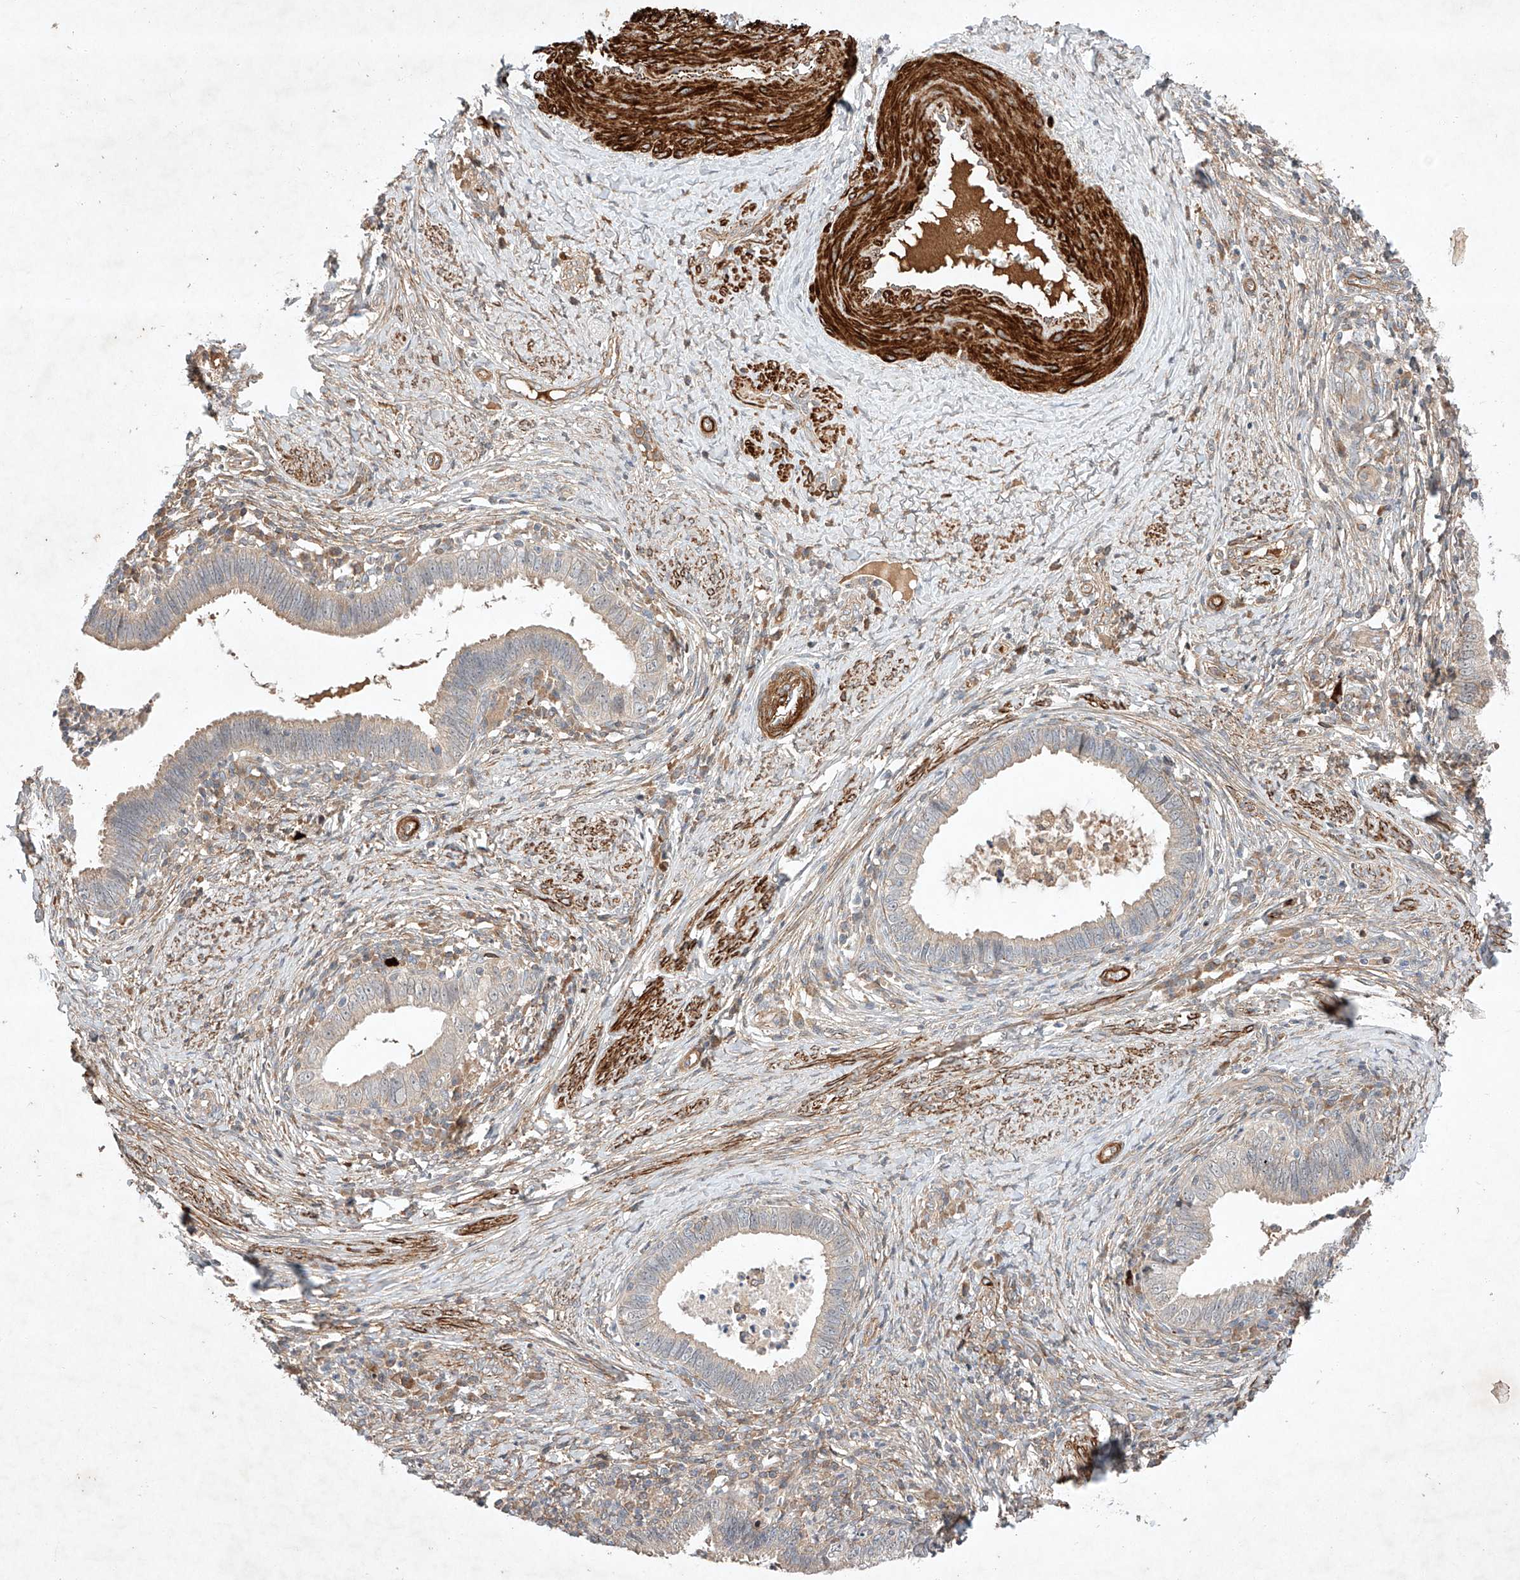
{"staining": {"intensity": "negative", "quantity": "none", "location": "none"}, "tissue": "cervical cancer", "cell_type": "Tumor cells", "image_type": "cancer", "snomed": [{"axis": "morphology", "description": "Adenocarcinoma, NOS"}, {"axis": "topography", "description": "Cervix"}], "caption": "DAB (3,3'-diaminobenzidine) immunohistochemical staining of human cervical adenocarcinoma displays no significant staining in tumor cells. Nuclei are stained in blue.", "gene": "ARHGAP33", "patient": {"sex": "female", "age": 36}}